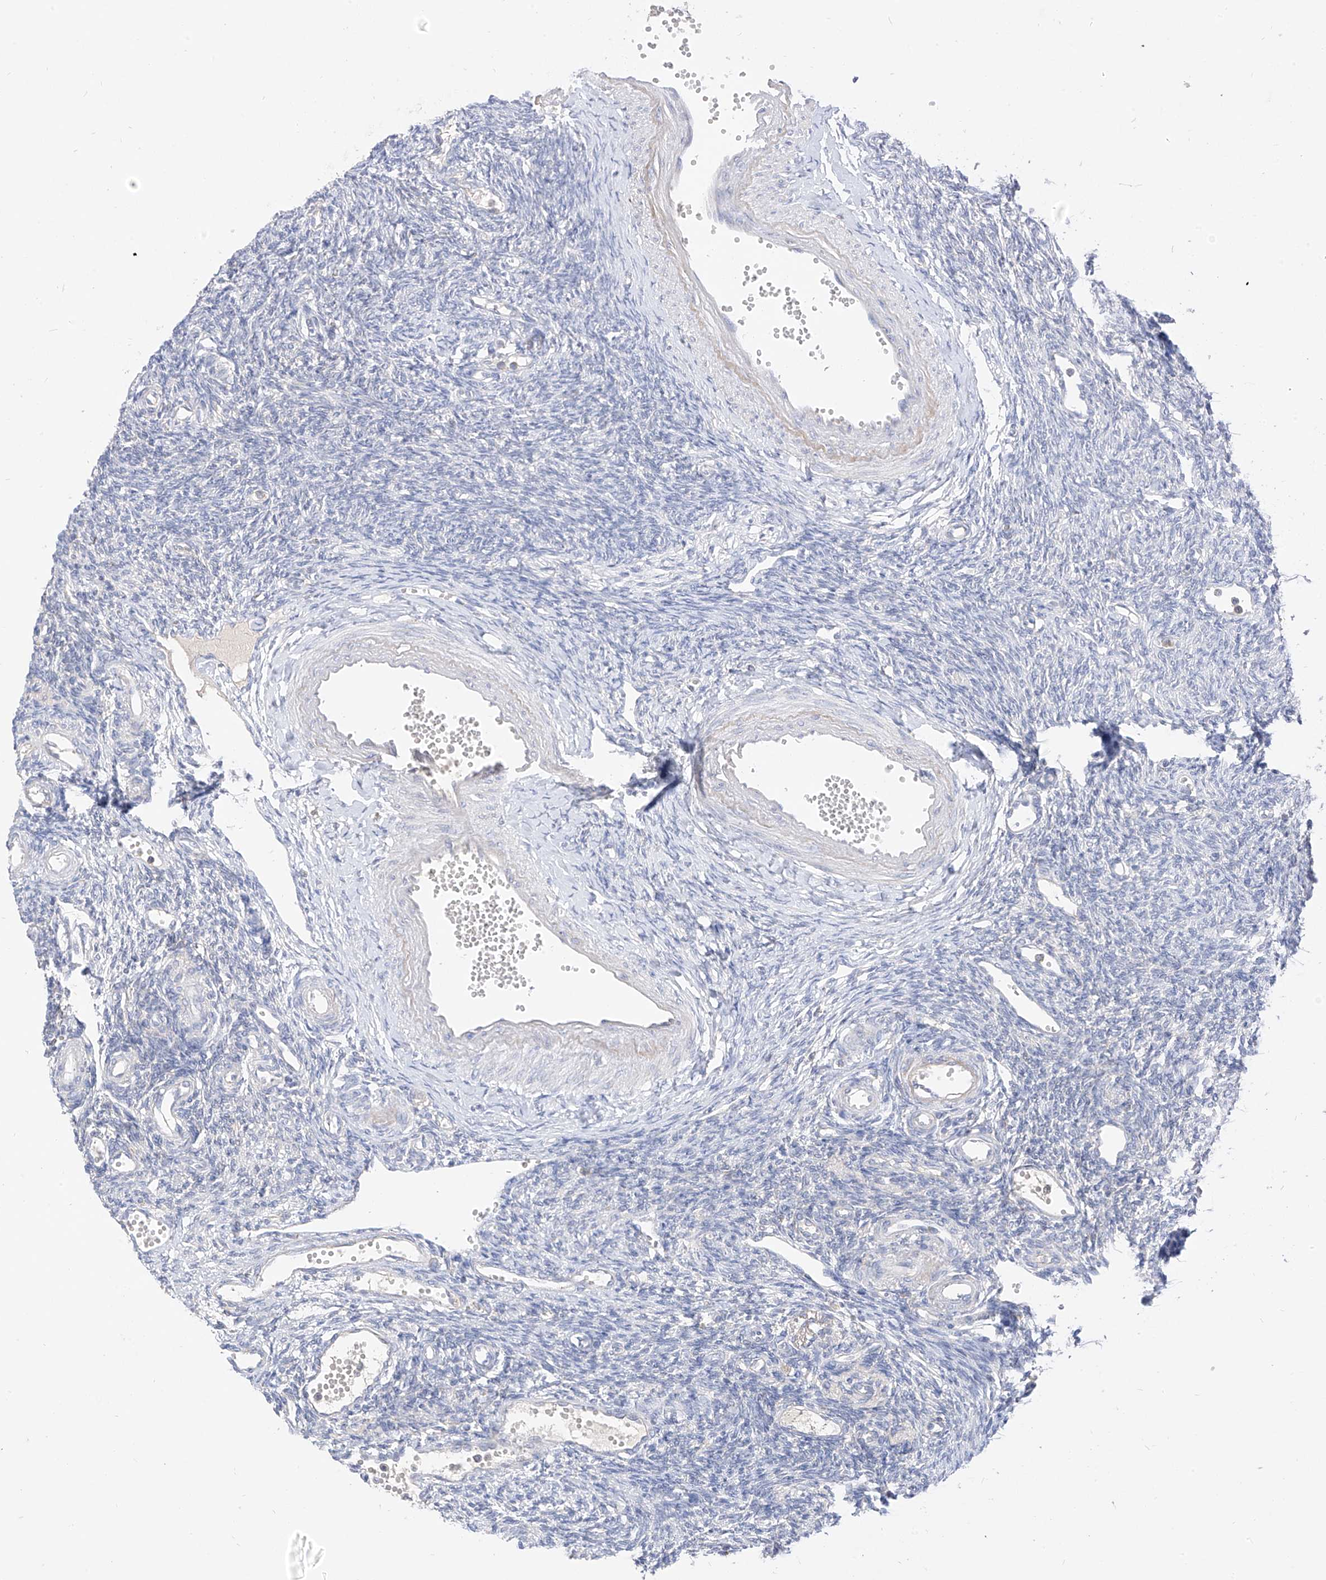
{"staining": {"intensity": "weak", "quantity": "25%-75%", "location": "cytoplasmic/membranous"}, "tissue": "ovary", "cell_type": "Follicle cells", "image_type": "normal", "snomed": [{"axis": "morphology", "description": "Normal tissue, NOS"}, {"axis": "morphology", "description": "Cyst, NOS"}, {"axis": "topography", "description": "Ovary"}], "caption": "Weak cytoplasmic/membranous staining is present in about 25%-75% of follicle cells in normal ovary. (Stains: DAB in brown, nuclei in blue, Microscopy: brightfield microscopy at high magnification).", "gene": "RASA2", "patient": {"sex": "female", "age": 33}}